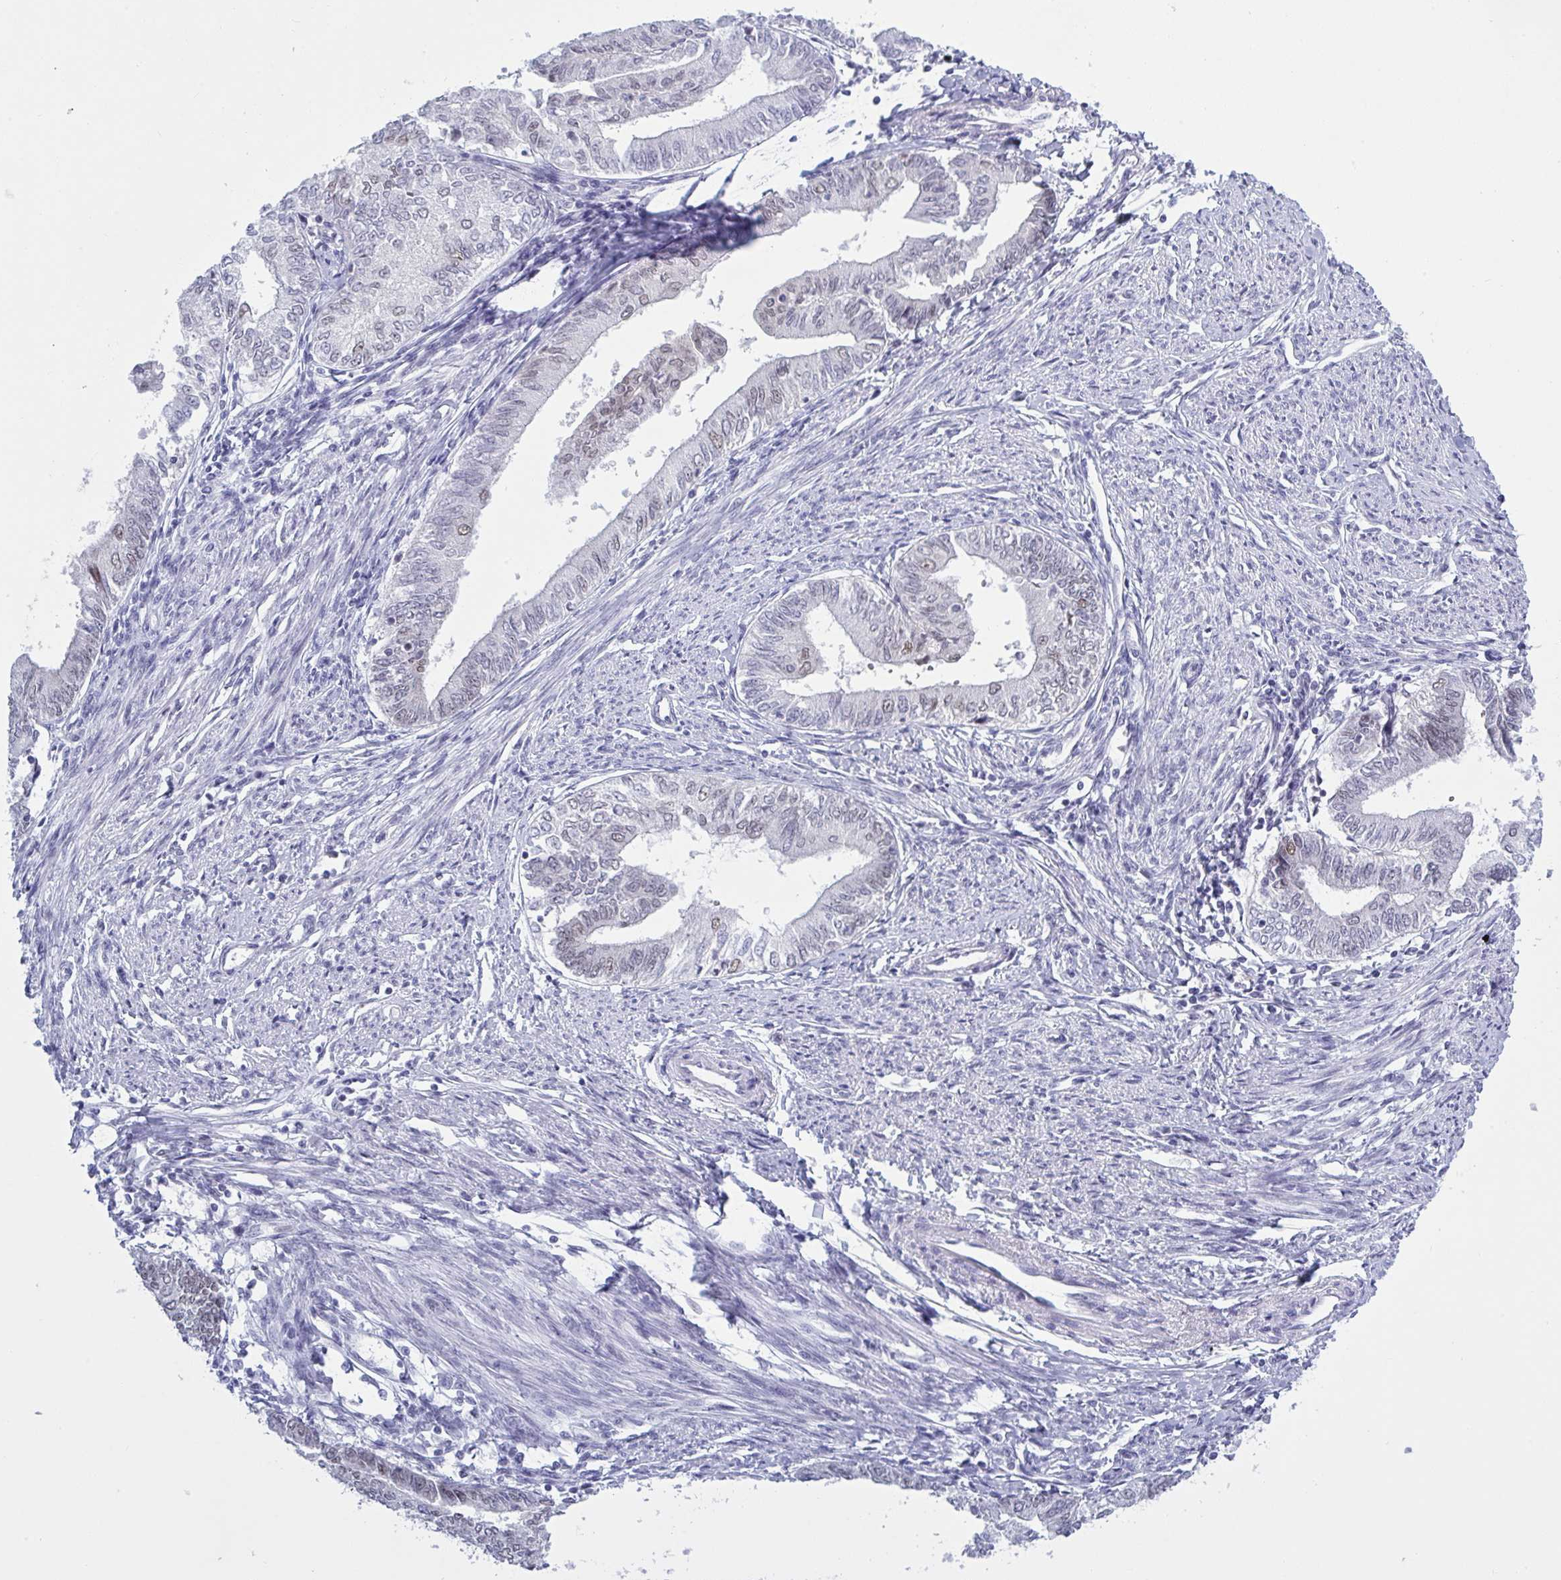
{"staining": {"intensity": "weak", "quantity": "<25%", "location": "nuclear"}, "tissue": "endometrial cancer", "cell_type": "Tumor cells", "image_type": "cancer", "snomed": [{"axis": "morphology", "description": "Adenocarcinoma, NOS"}, {"axis": "topography", "description": "Endometrium"}], "caption": "This micrograph is of endometrial adenocarcinoma stained with immunohistochemistry to label a protein in brown with the nuclei are counter-stained blue. There is no staining in tumor cells.", "gene": "PPP1R10", "patient": {"sex": "female", "age": 66}}